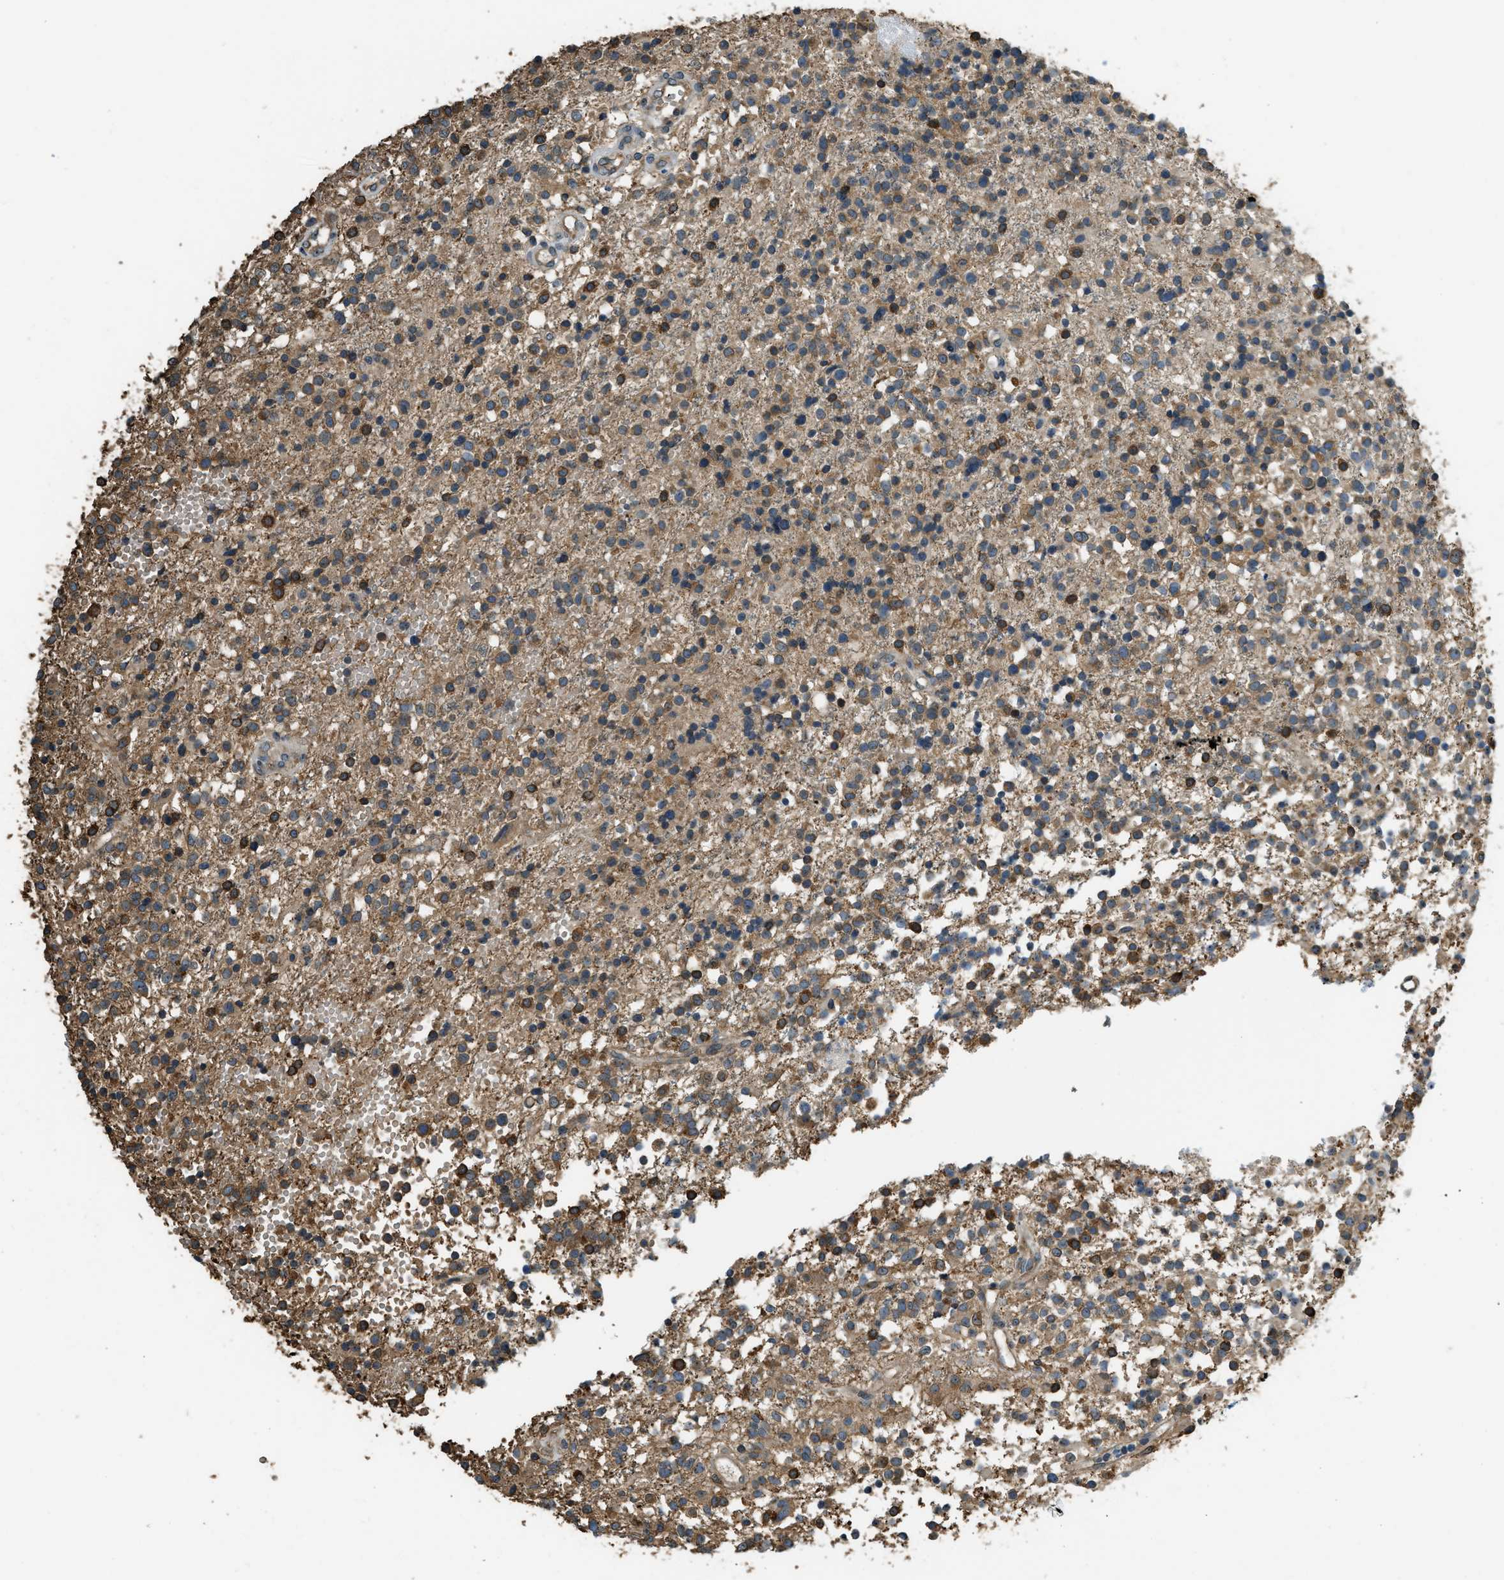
{"staining": {"intensity": "strong", "quantity": "25%-75%", "location": "cytoplasmic/membranous"}, "tissue": "glioma", "cell_type": "Tumor cells", "image_type": "cancer", "snomed": [{"axis": "morphology", "description": "Glioma, malignant, High grade"}, {"axis": "topography", "description": "Brain"}], "caption": "Immunohistochemical staining of human malignant glioma (high-grade) demonstrates high levels of strong cytoplasmic/membranous protein positivity in about 25%-75% of tumor cells.", "gene": "OS9", "patient": {"sex": "female", "age": 59}}